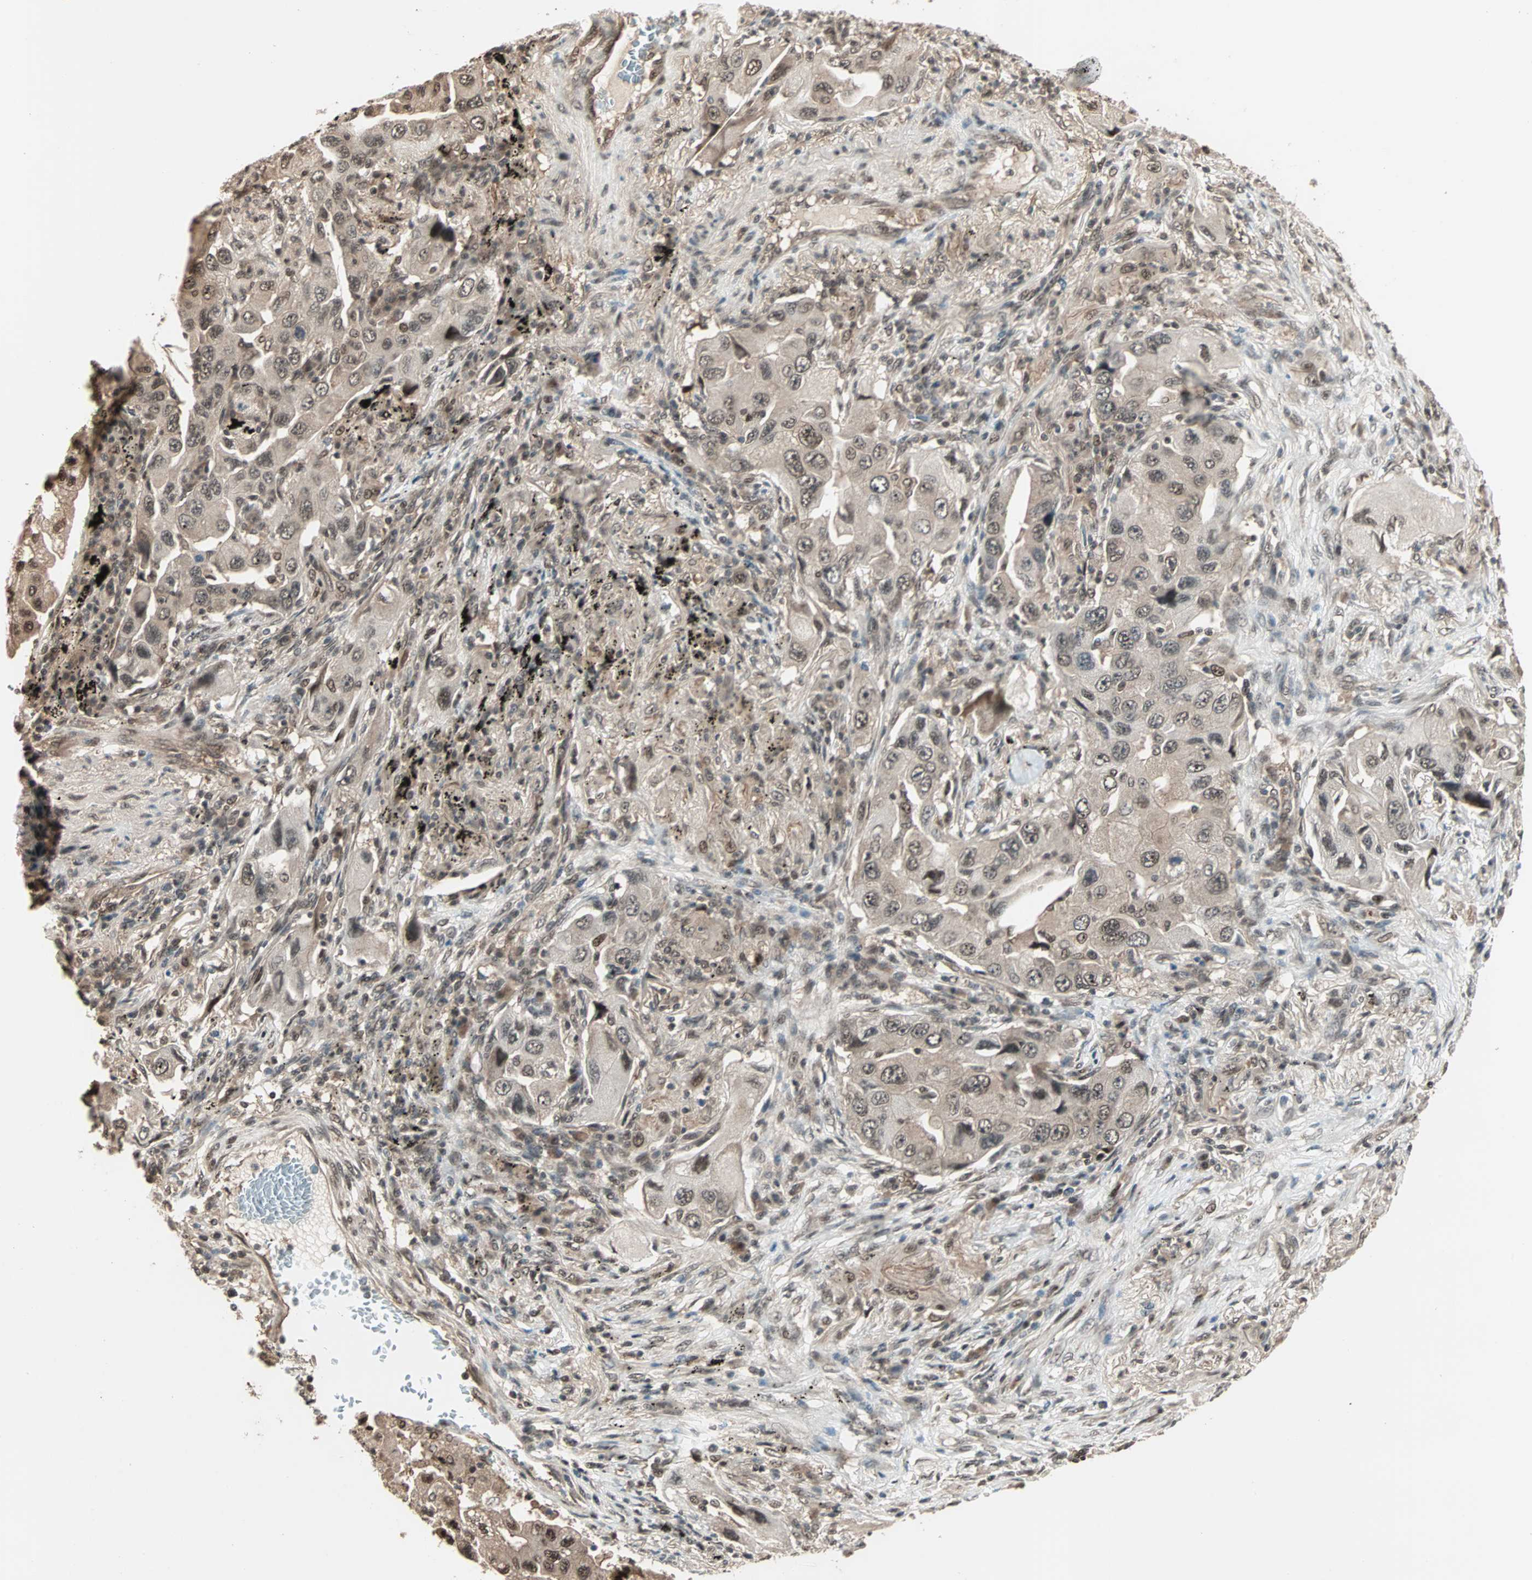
{"staining": {"intensity": "moderate", "quantity": "<25%", "location": "nuclear"}, "tissue": "lung cancer", "cell_type": "Tumor cells", "image_type": "cancer", "snomed": [{"axis": "morphology", "description": "Adenocarcinoma, NOS"}, {"axis": "topography", "description": "Lung"}], "caption": "IHC of lung cancer (adenocarcinoma) reveals low levels of moderate nuclear positivity in approximately <25% of tumor cells.", "gene": "ZNF701", "patient": {"sex": "female", "age": 65}}